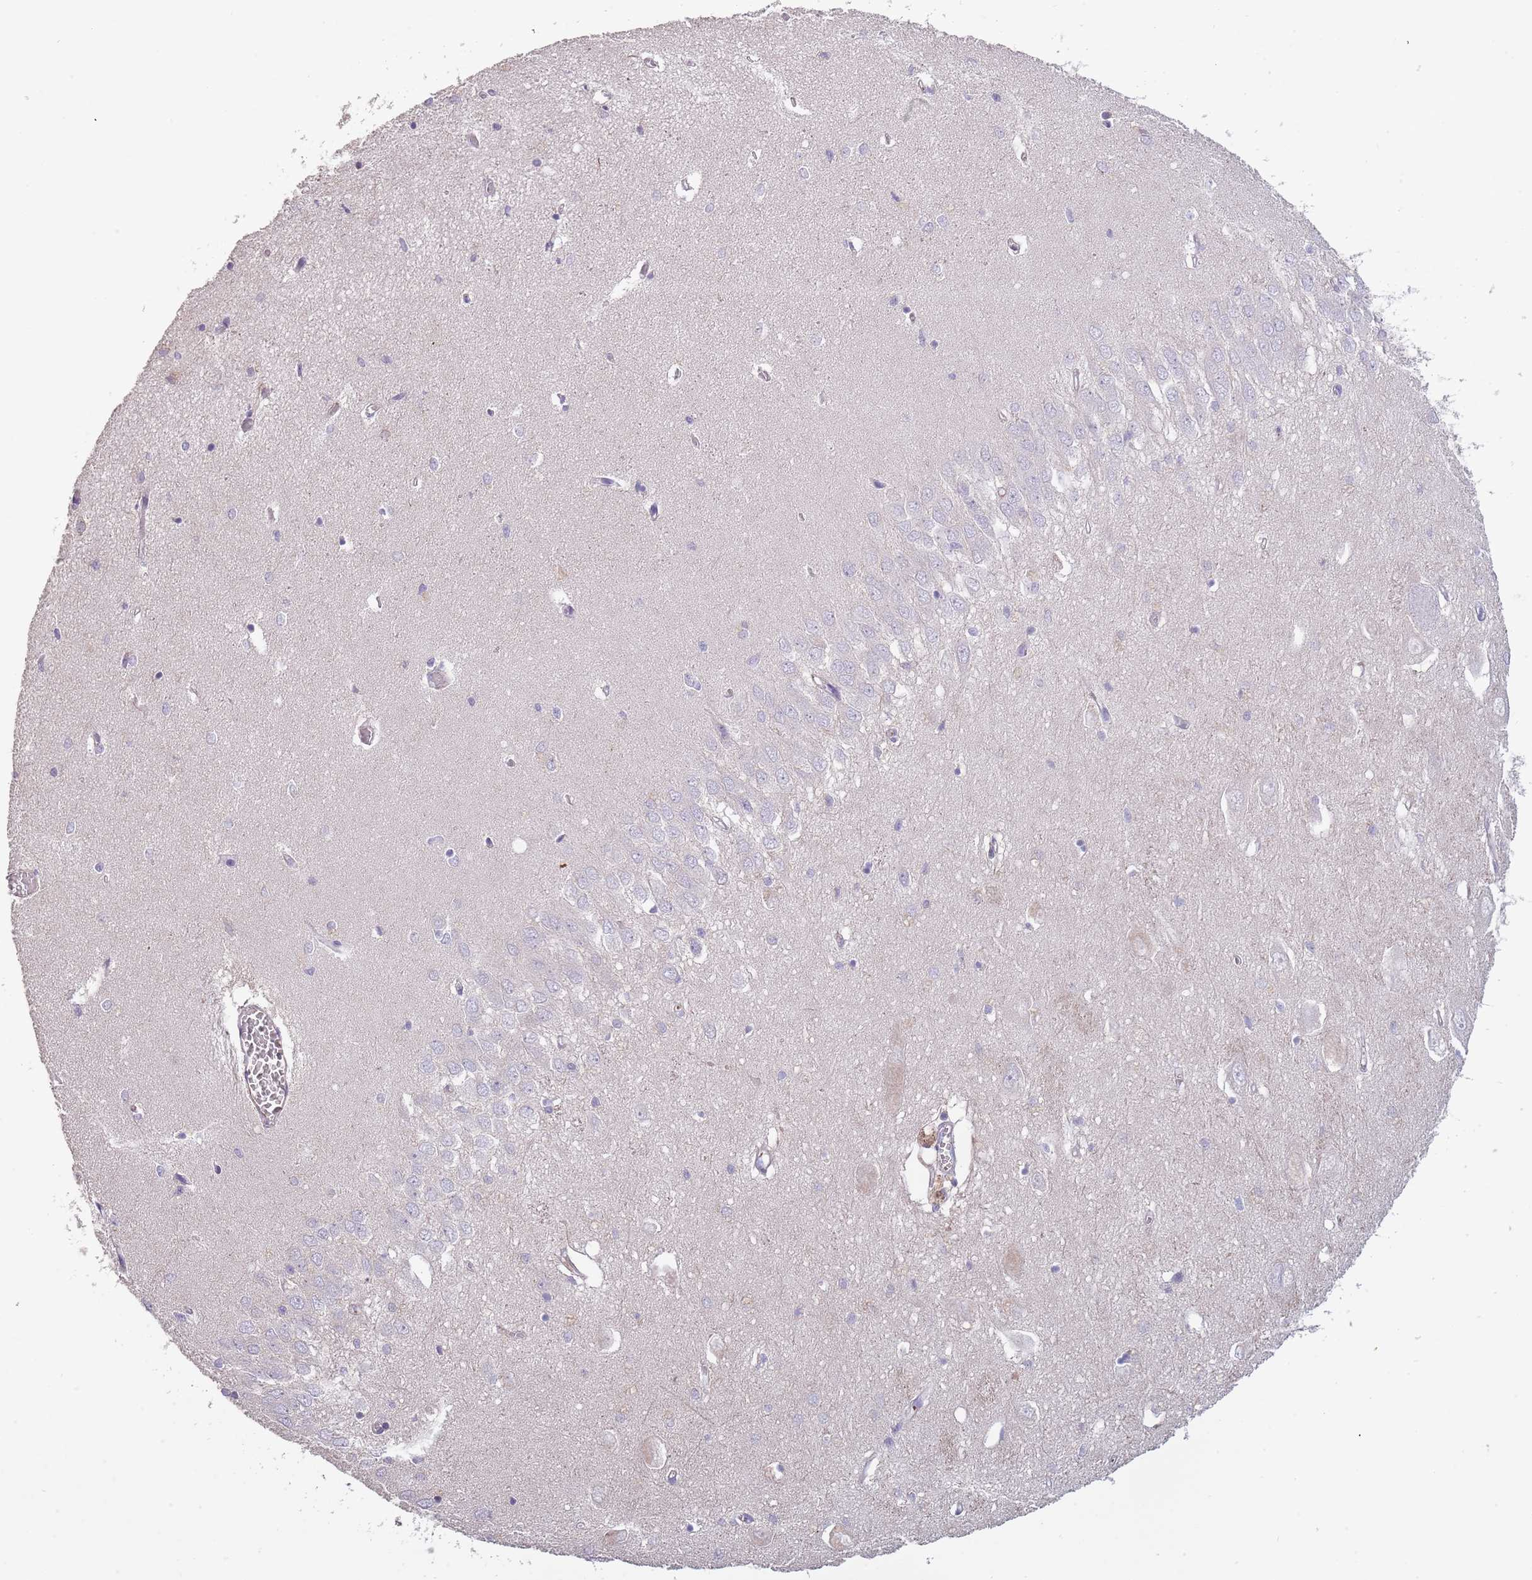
{"staining": {"intensity": "negative", "quantity": "none", "location": "none"}, "tissue": "hippocampus", "cell_type": "Glial cells", "image_type": "normal", "snomed": [{"axis": "morphology", "description": "Normal tissue, NOS"}, {"axis": "topography", "description": "Hippocampus"}], "caption": "Benign hippocampus was stained to show a protein in brown. There is no significant expression in glial cells. (Brightfield microscopy of DAB immunohistochemistry (IHC) at high magnification).", "gene": "SUSD1", "patient": {"sex": "female", "age": 64}}